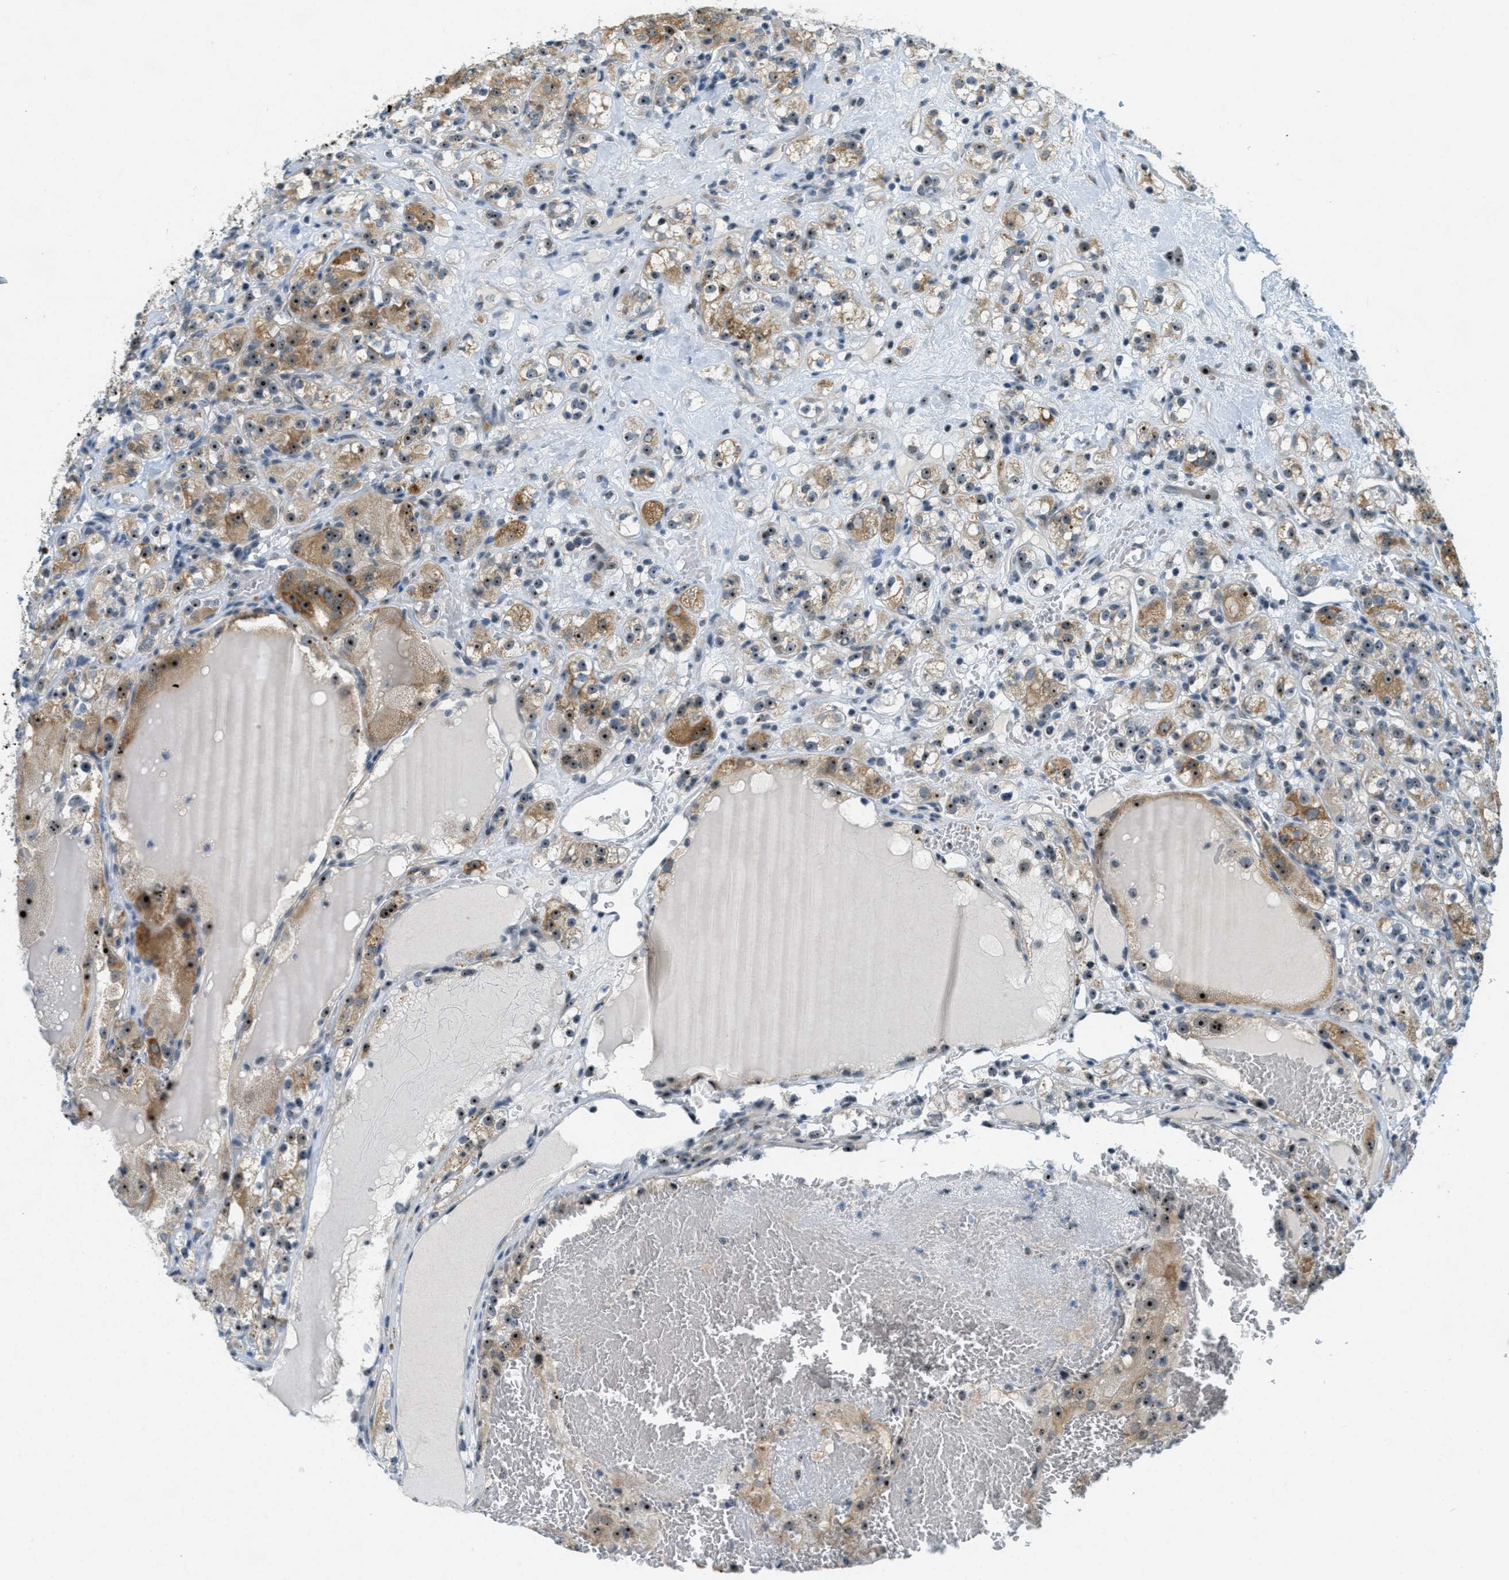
{"staining": {"intensity": "moderate", "quantity": "25%-75%", "location": "cytoplasmic/membranous,nuclear"}, "tissue": "renal cancer", "cell_type": "Tumor cells", "image_type": "cancer", "snomed": [{"axis": "morphology", "description": "Normal tissue, NOS"}, {"axis": "morphology", "description": "Adenocarcinoma, NOS"}, {"axis": "topography", "description": "Kidney"}], "caption": "A brown stain highlights moderate cytoplasmic/membranous and nuclear staining of a protein in human adenocarcinoma (renal) tumor cells.", "gene": "DDX47", "patient": {"sex": "male", "age": 61}}